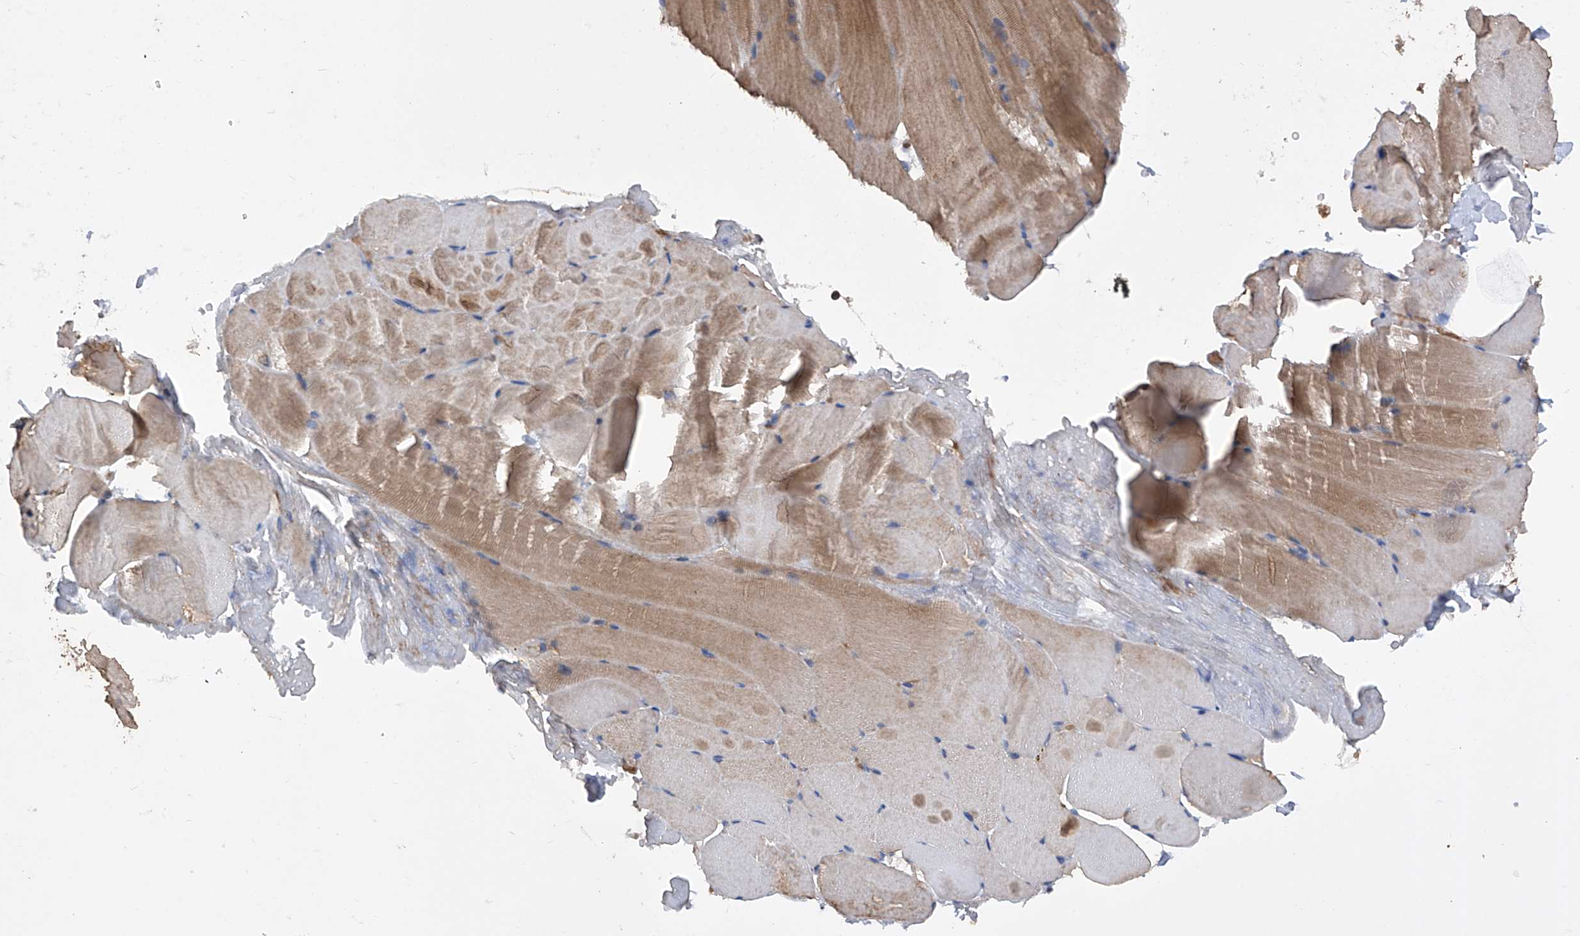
{"staining": {"intensity": "moderate", "quantity": "25%-75%", "location": "cytoplasmic/membranous"}, "tissue": "skeletal muscle", "cell_type": "Myocytes", "image_type": "normal", "snomed": [{"axis": "morphology", "description": "Normal tissue, NOS"}, {"axis": "topography", "description": "Skeletal muscle"}, {"axis": "topography", "description": "Parathyroid gland"}], "caption": "A medium amount of moderate cytoplasmic/membranous staining is present in approximately 25%-75% of myocytes in unremarkable skeletal muscle.", "gene": "ASCC3", "patient": {"sex": "female", "age": 37}}